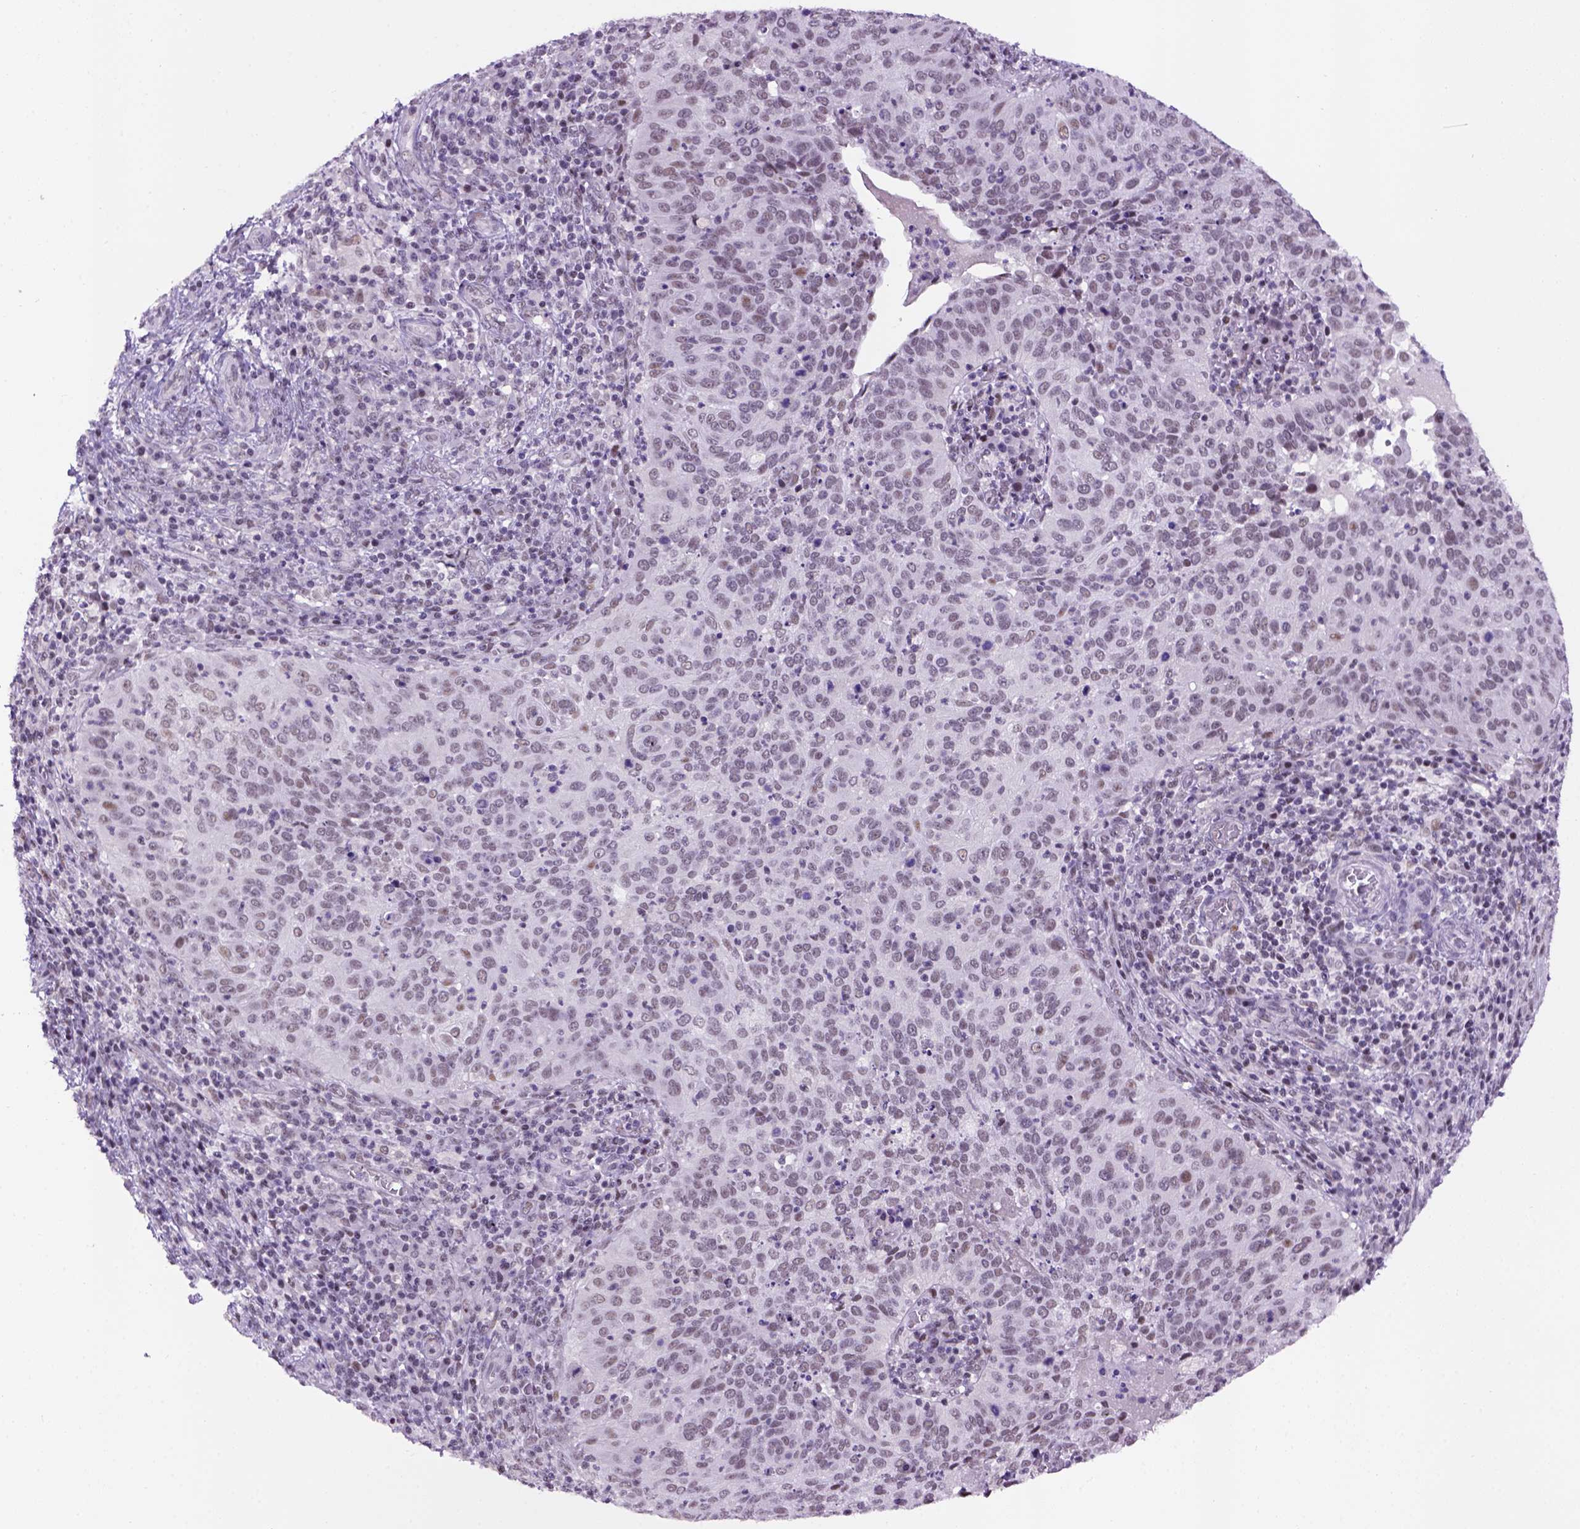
{"staining": {"intensity": "weak", "quantity": "<25%", "location": "nuclear"}, "tissue": "cervical cancer", "cell_type": "Tumor cells", "image_type": "cancer", "snomed": [{"axis": "morphology", "description": "Squamous cell carcinoma, NOS"}, {"axis": "topography", "description": "Cervix"}], "caption": "The photomicrograph exhibits no staining of tumor cells in cervical cancer.", "gene": "TBPL1", "patient": {"sex": "female", "age": 39}}